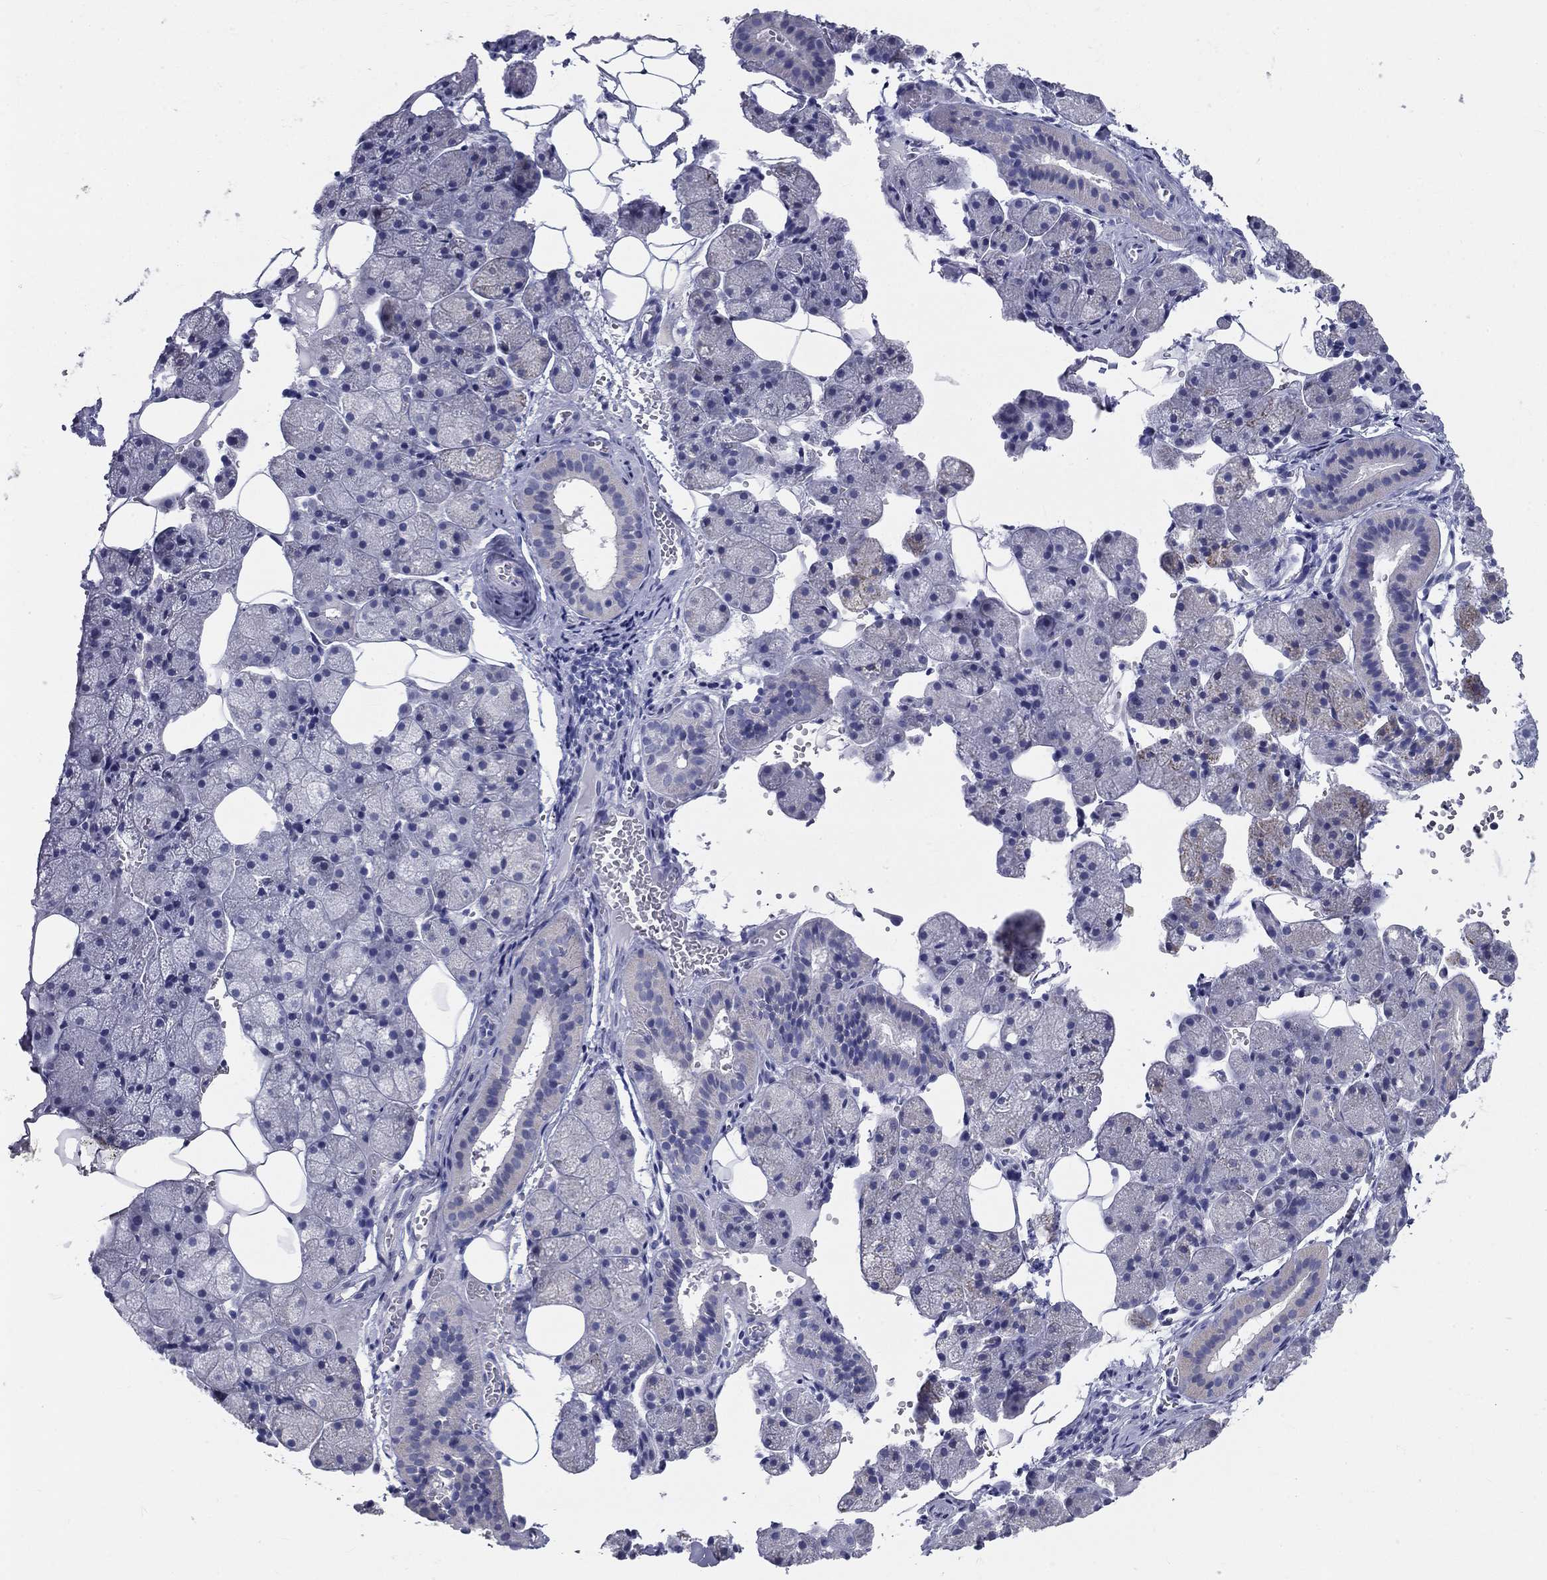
{"staining": {"intensity": "negative", "quantity": "none", "location": "none"}, "tissue": "salivary gland", "cell_type": "Glandular cells", "image_type": "normal", "snomed": [{"axis": "morphology", "description": "Normal tissue, NOS"}, {"axis": "topography", "description": "Salivary gland"}], "caption": "Immunohistochemical staining of unremarkable human salivary gland displays no significant positivity in glandular cells. Brightfield microscopy of immunohistochemistry stained with DAB (brown) and hematoxylin (blue), captured at high magnification.", "gene": "GALNTL5", "patient": {"sex": "male", "age": 38}}